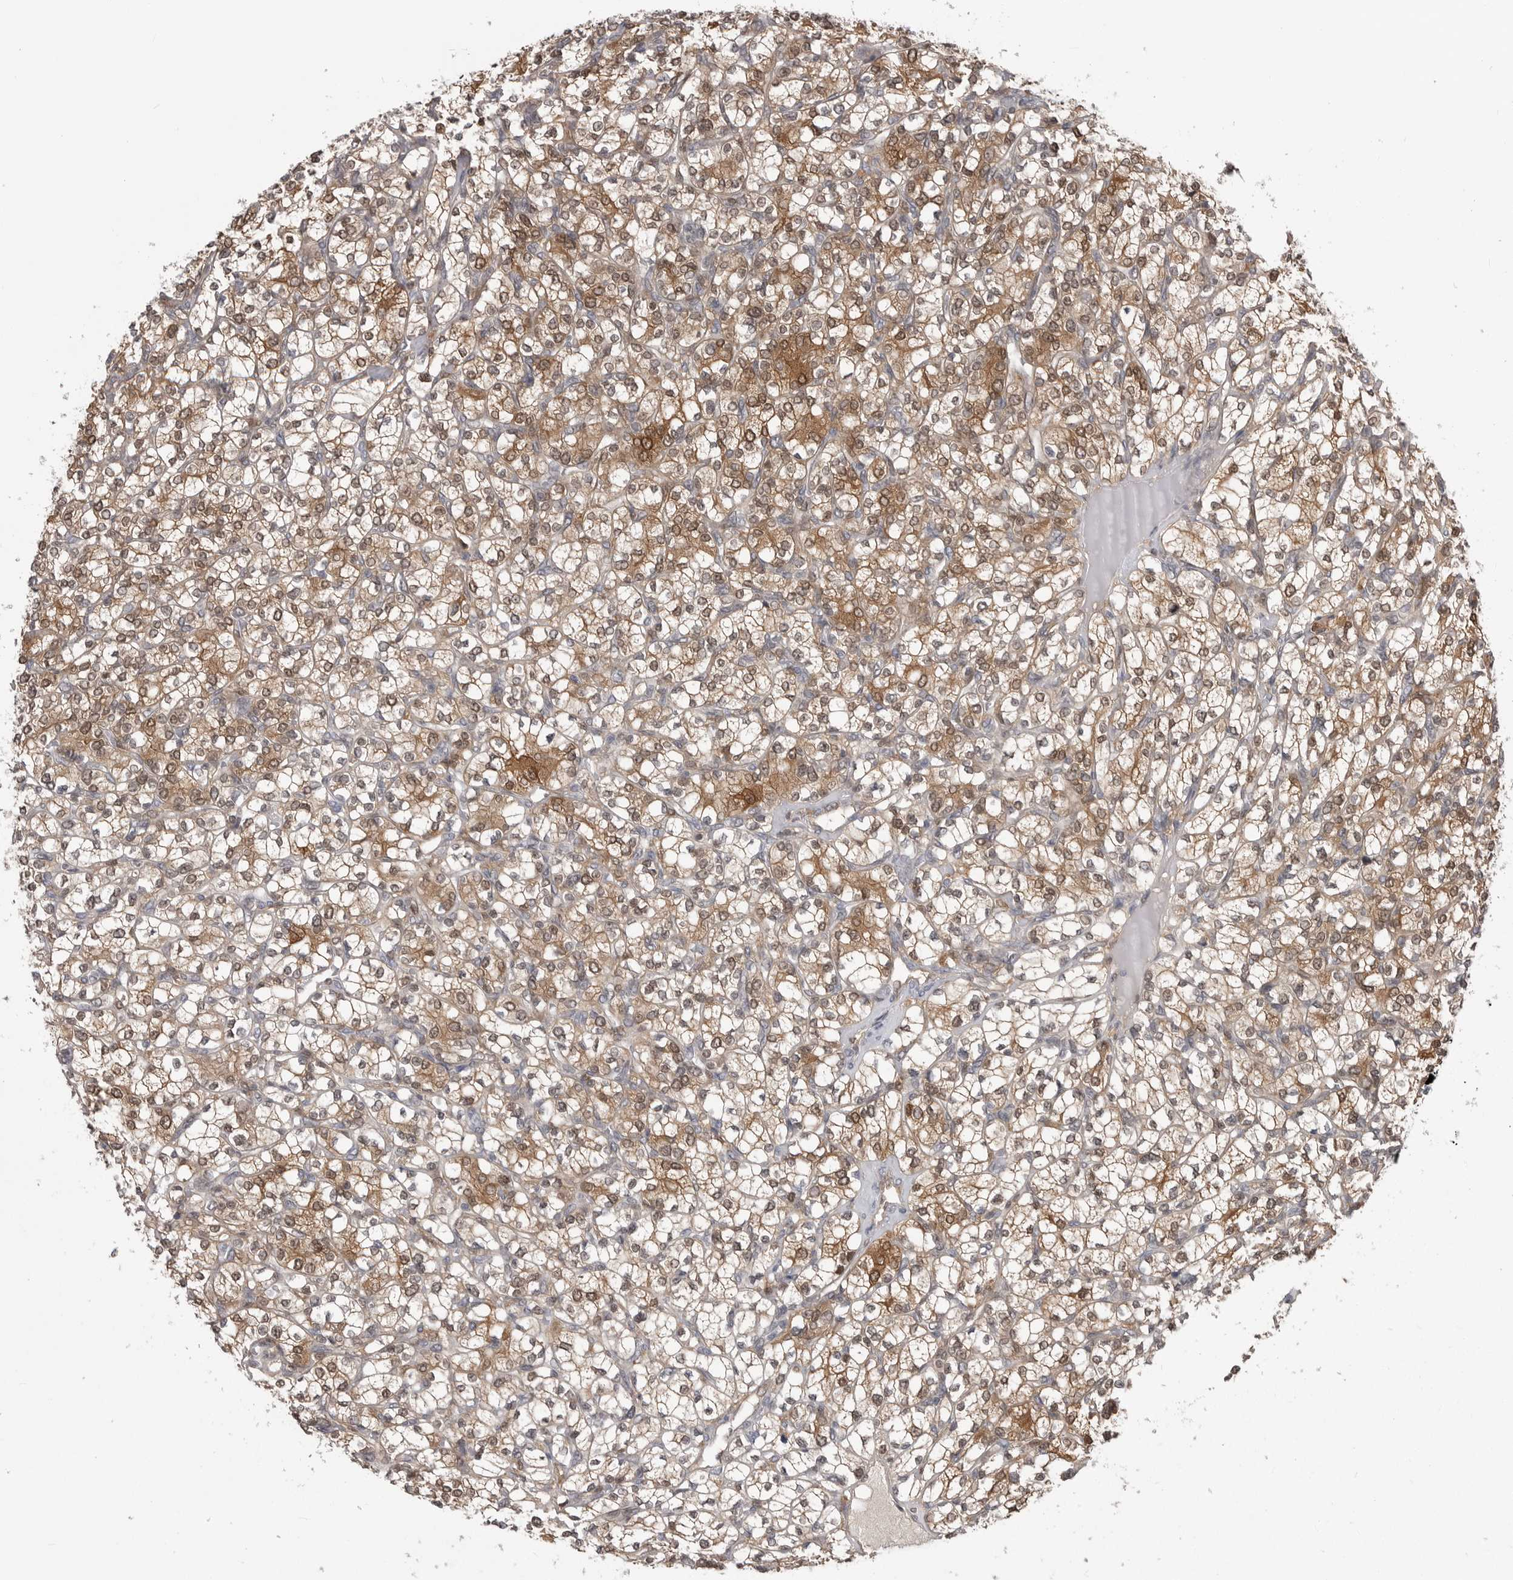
{"staining": {"intensity": "moderate", "quantity": ">75%", "location": "cytoplasmic/membranous,nuclear"}, "tissue": "renal cancer", "cell_type": "Tumor cells", "image_type": "cancer", "snomed": [{"axis": "morphology", "description": "Adenocarcinoma, NOS"}, {"axis": "topography", "description": "Kidney"}], "caption": "Renal adenocarcinoma tissue exhibits moderate cytoplasmic/membranous and nuclear expression in approximately >75% of tumor cells, visualized by immunohistochemistry.", "gene": "PNPO", "patient": {"sex": "male", "age": 77}}